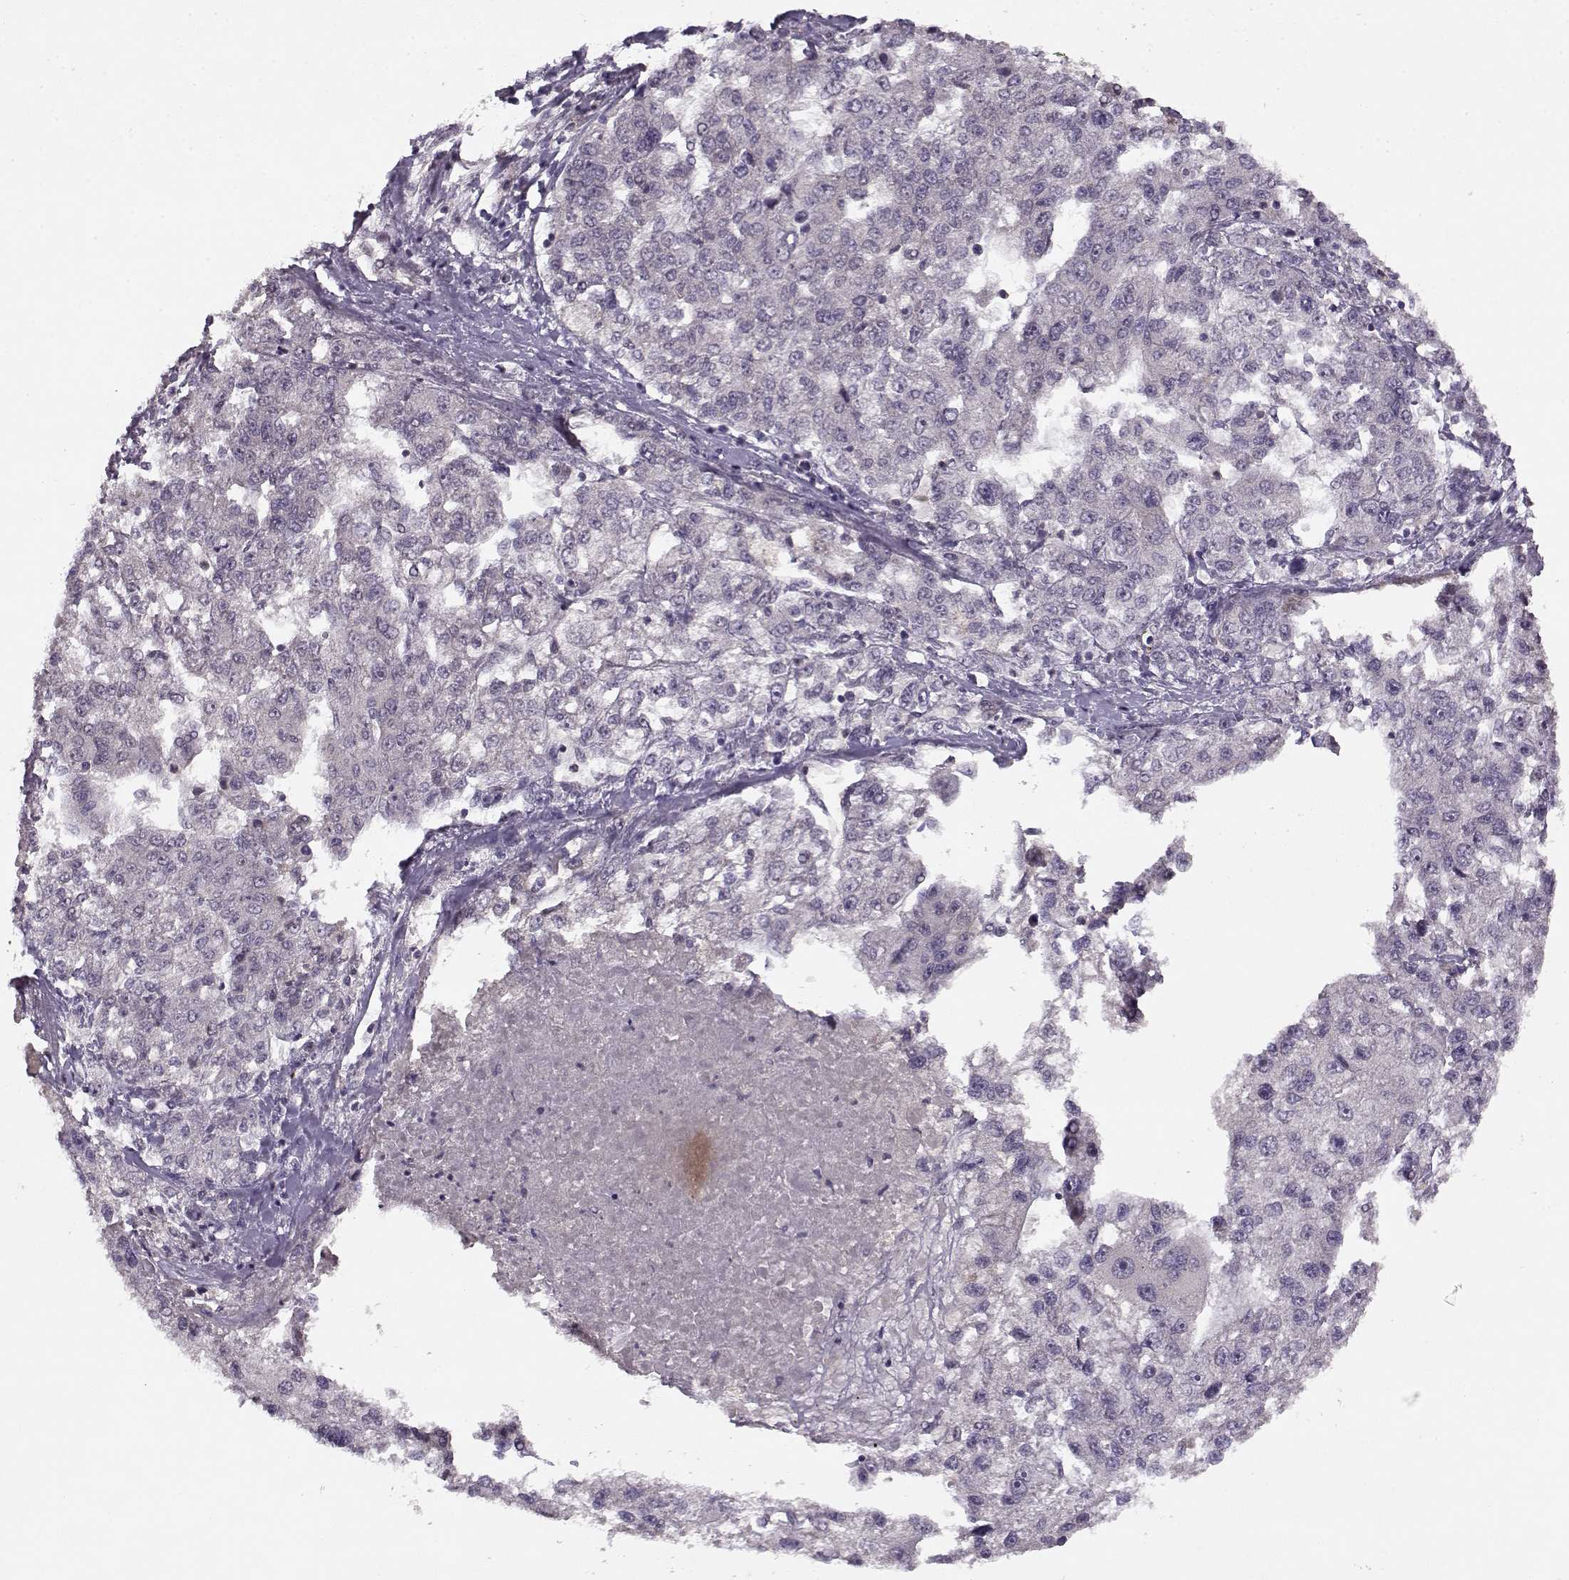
{"staining": {"intensity": "negative", "quantity": "none", "location": "none"}, "tissue": "liver cancer", "cell_type": "Tumor cells", "image_type": "cancer", "snomed": [{"axis": "morphology", "description": "Carcinoma, Hepatocellular, NOS"}, {"axis": "topography", "description": "Liver"}], "caption": "Hepatocellular carcinoma (liver) stained for a protein using immunohistochemistry reveals no staining tumor cells.", "gene": "BMX", "patient": {"sex": "male", "age": 56}}